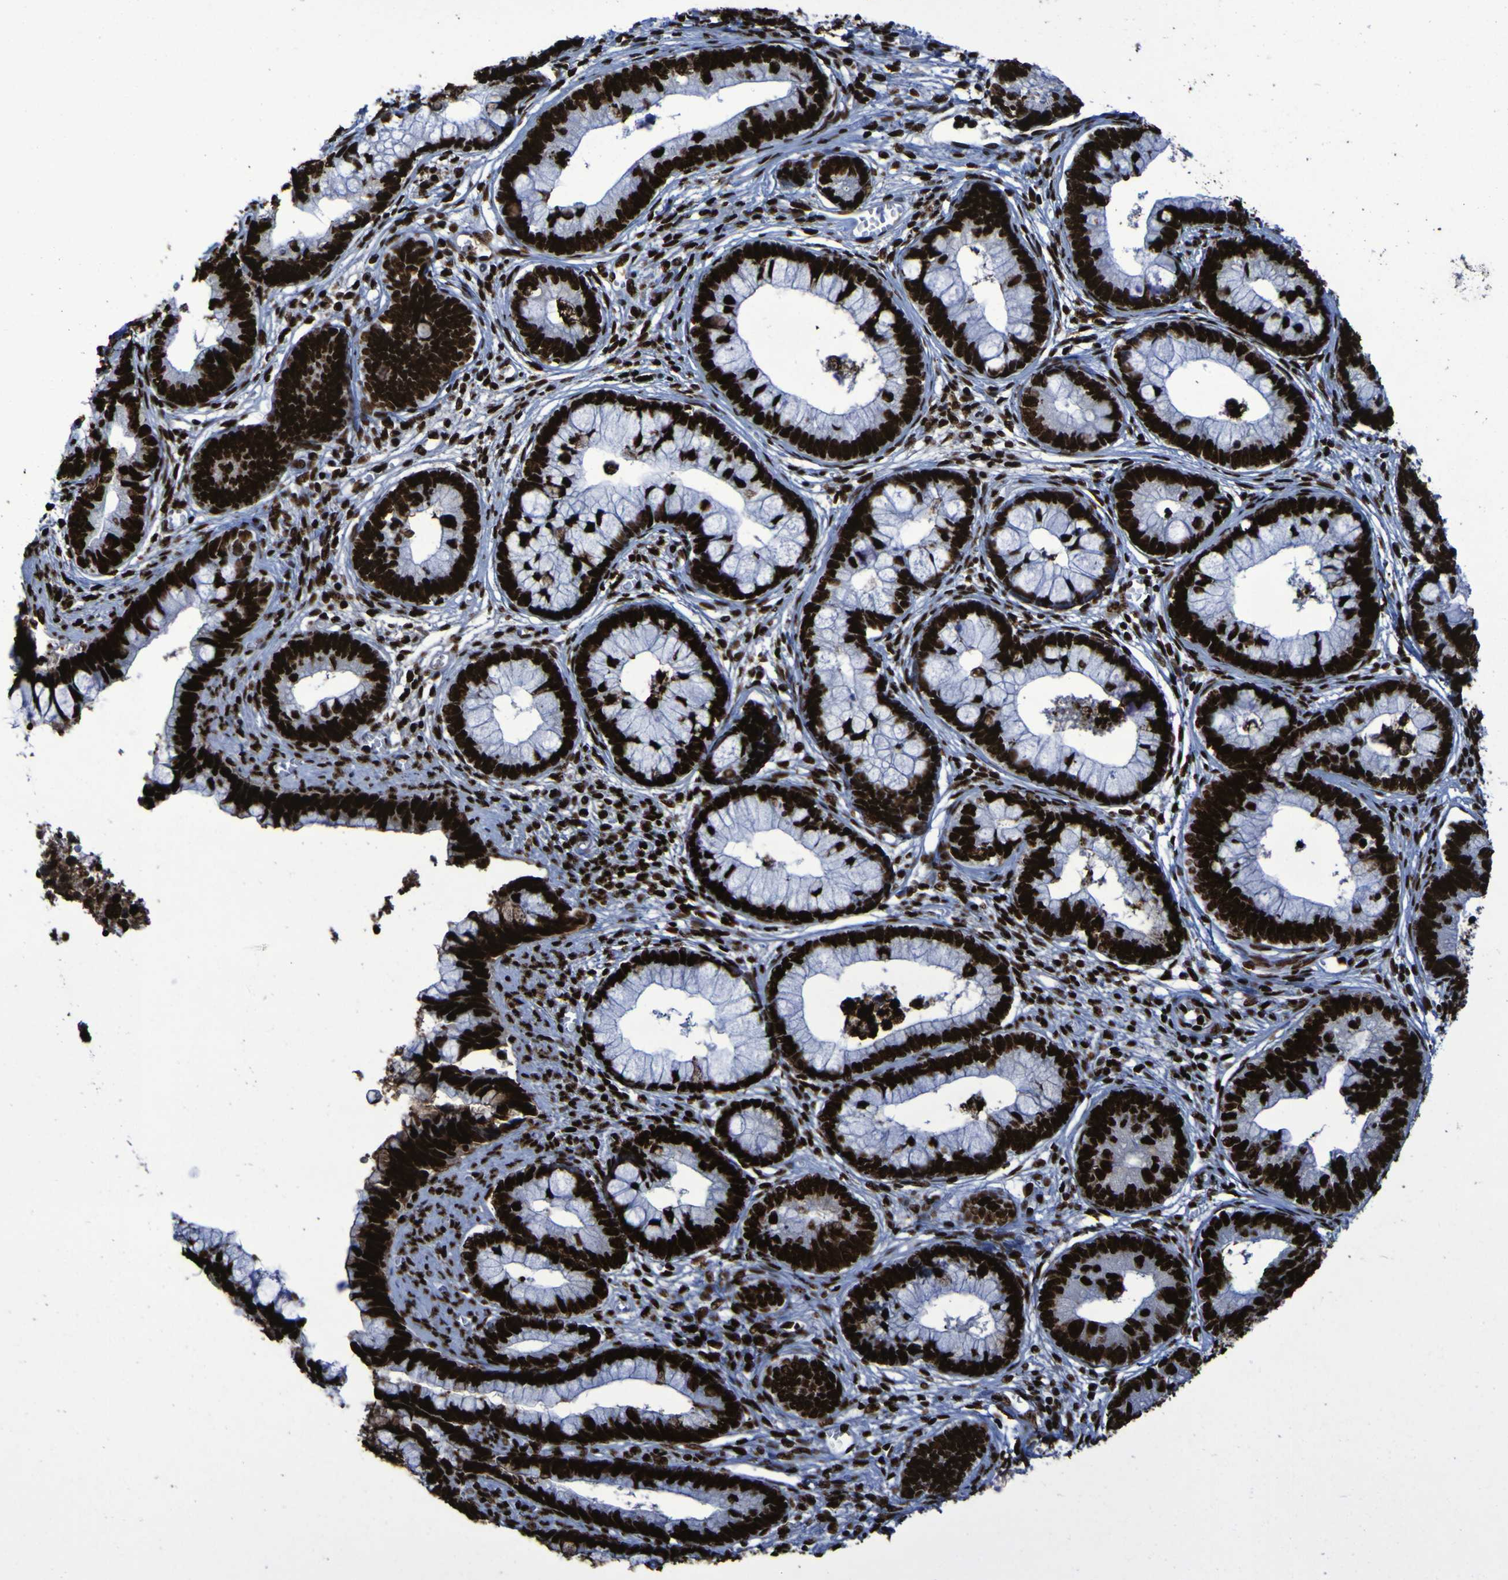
{"staining": {"intensity": "strong", "quantity": ">75%", "location": "nuclear"}, "tissue": "cervical cancer", "cell_type": "Tumor cells", "image_type": "cancer", "snomed": [{"axis": "morphology", "description": "Adenocarcinoma, NOS"}, {"axis": "topography", "description": "Cervix"}], "caption": "A brown stain shows strong nuclear staining of a protein in cervical cancer tumor cells.", "gene": "NPM1", "patient": {"sex": "female", "age": 44}}